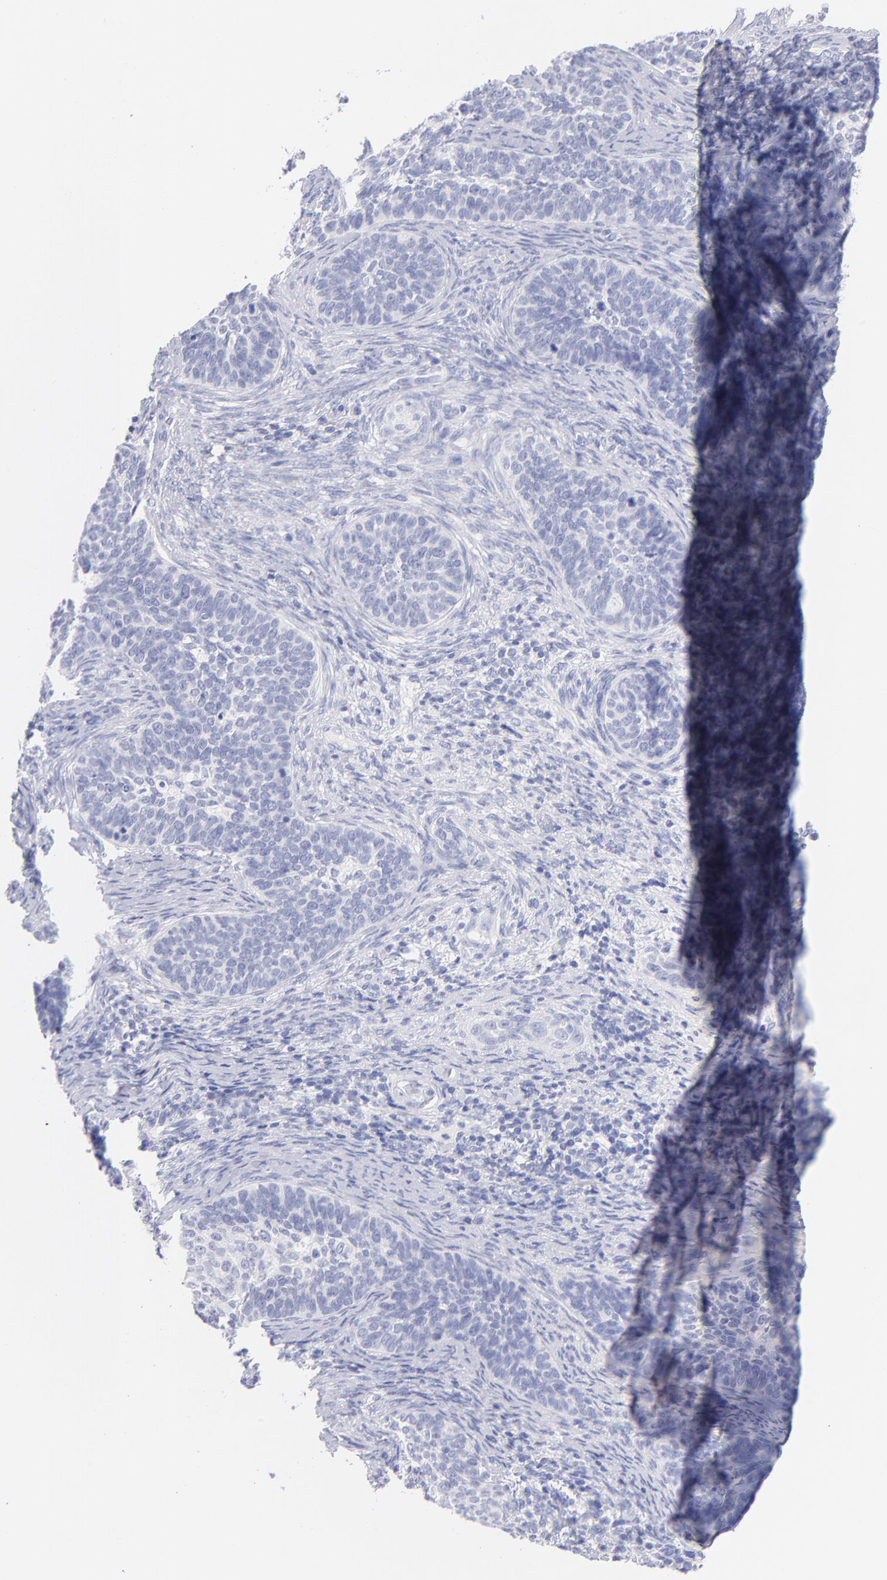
{"staining": {"intensity": "negative", "quantity": "none", "location": "none"}, "tissue": "cervical cancer", "cell_type": "Tumor cells", "image_type": "cancer", "snomed": [{"axis": "morphology", "description": "Squamous cell carcinoma, NOS"}, {"axis": "topography", "description": "Cervix"}], "caption": "High magnification brightfield microscopy of cervical cancer (squamous cell carcinoma) stained with DAB (brown) and counterstained with hematoxylin (blue): tumor cells show no significant expression.", "gene": "SCGN", "patient": {"sex": "female", "age": 33}}